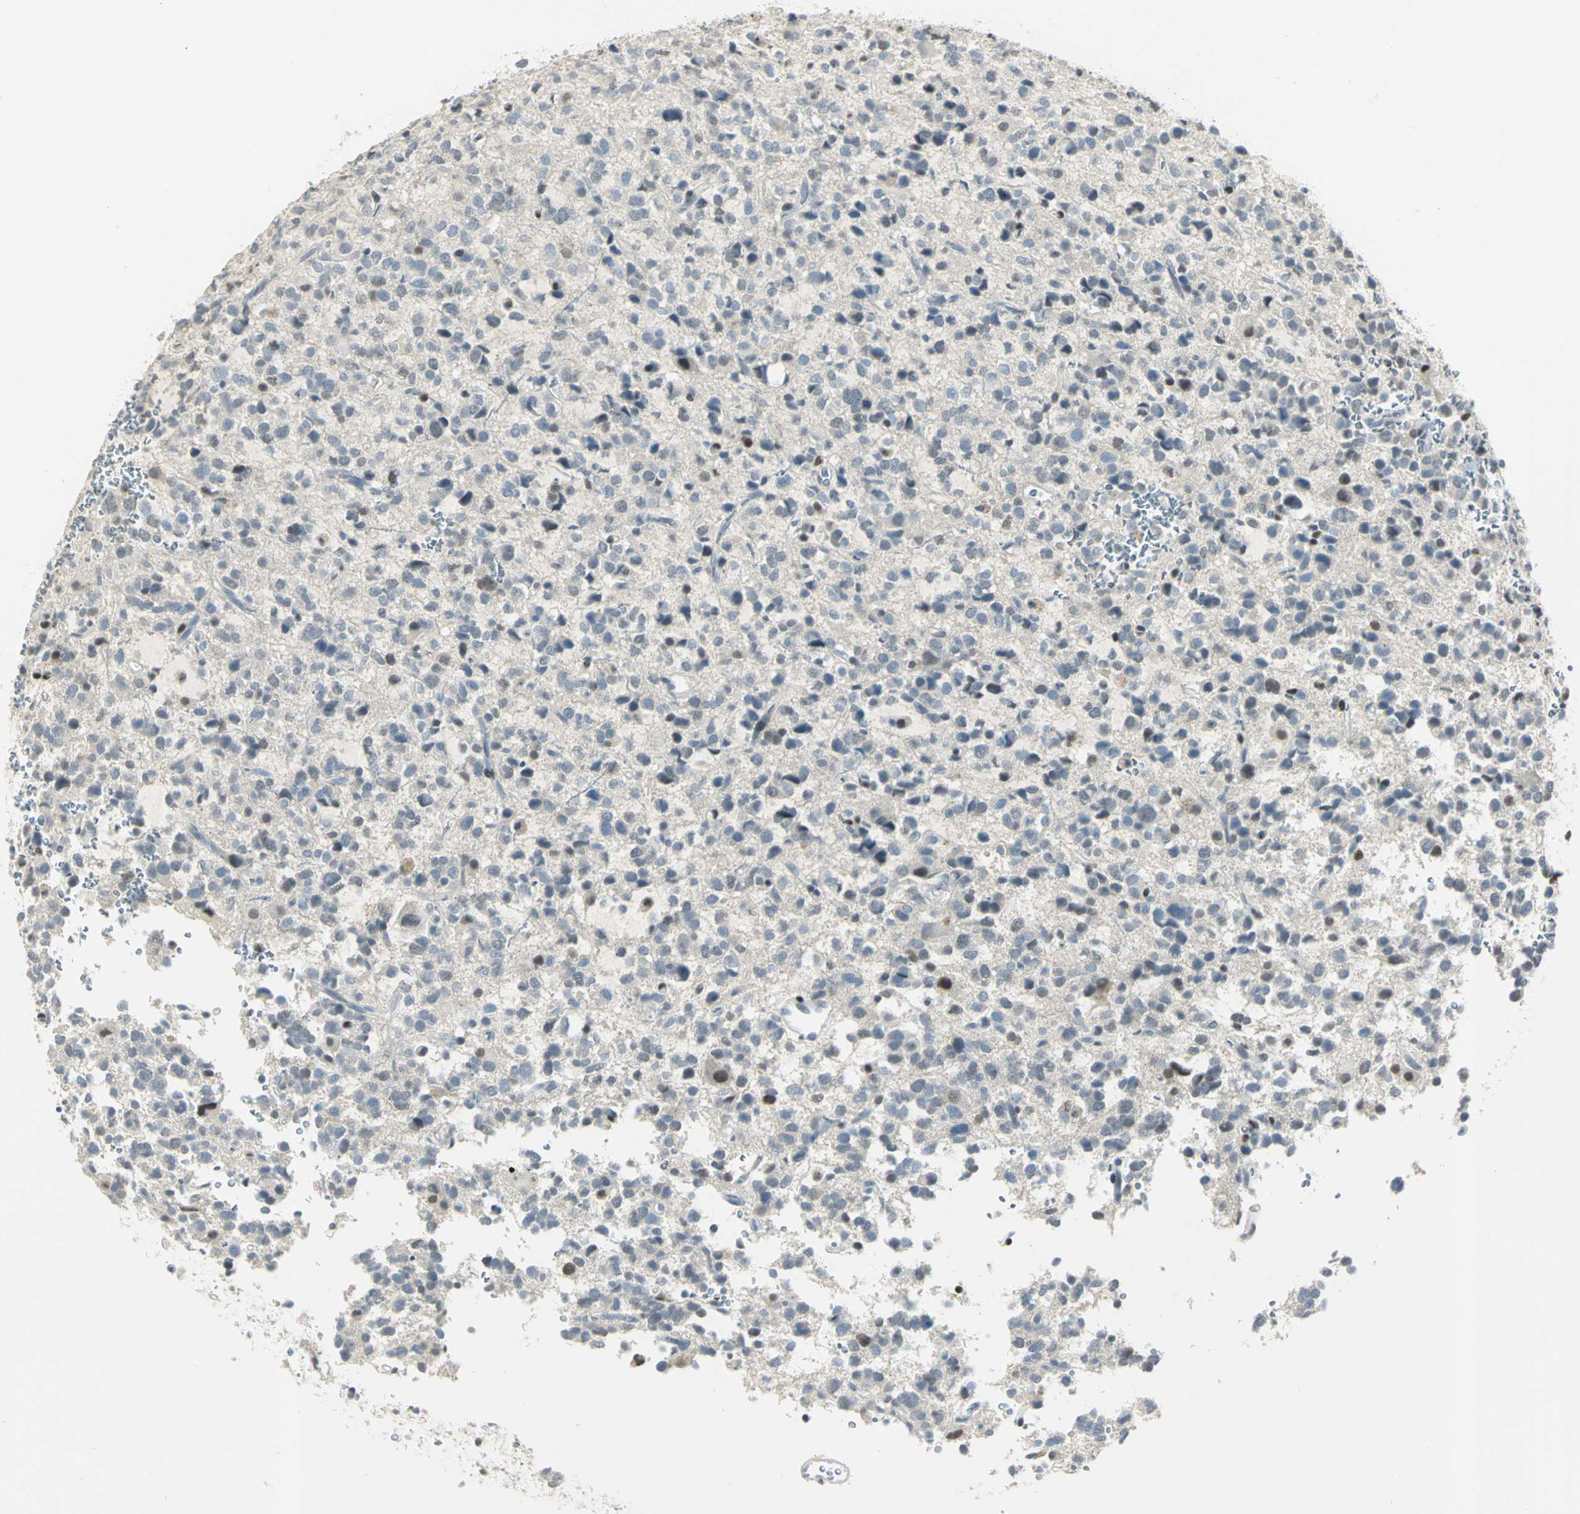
{"staining": {"intensity": "moderate", "quantity": "<25%", "location": "nuclear"}, "tissue": "glioma", "cell_type": "Tumor cells", "image_type": "cancer", "snomed": [{"axis": "morphology", "description": "Glioma, malignant, High grade"}, {"axis": "topography", "description": "Brain"}], "caption": "Malignant high-grade glioma was stained to show a protein in brown. There is low levels of moderate nuclear staining in approximately <25% of tumor cells.", "gene": "BCL6", "patient": {"sex": "male", "age": 47}}